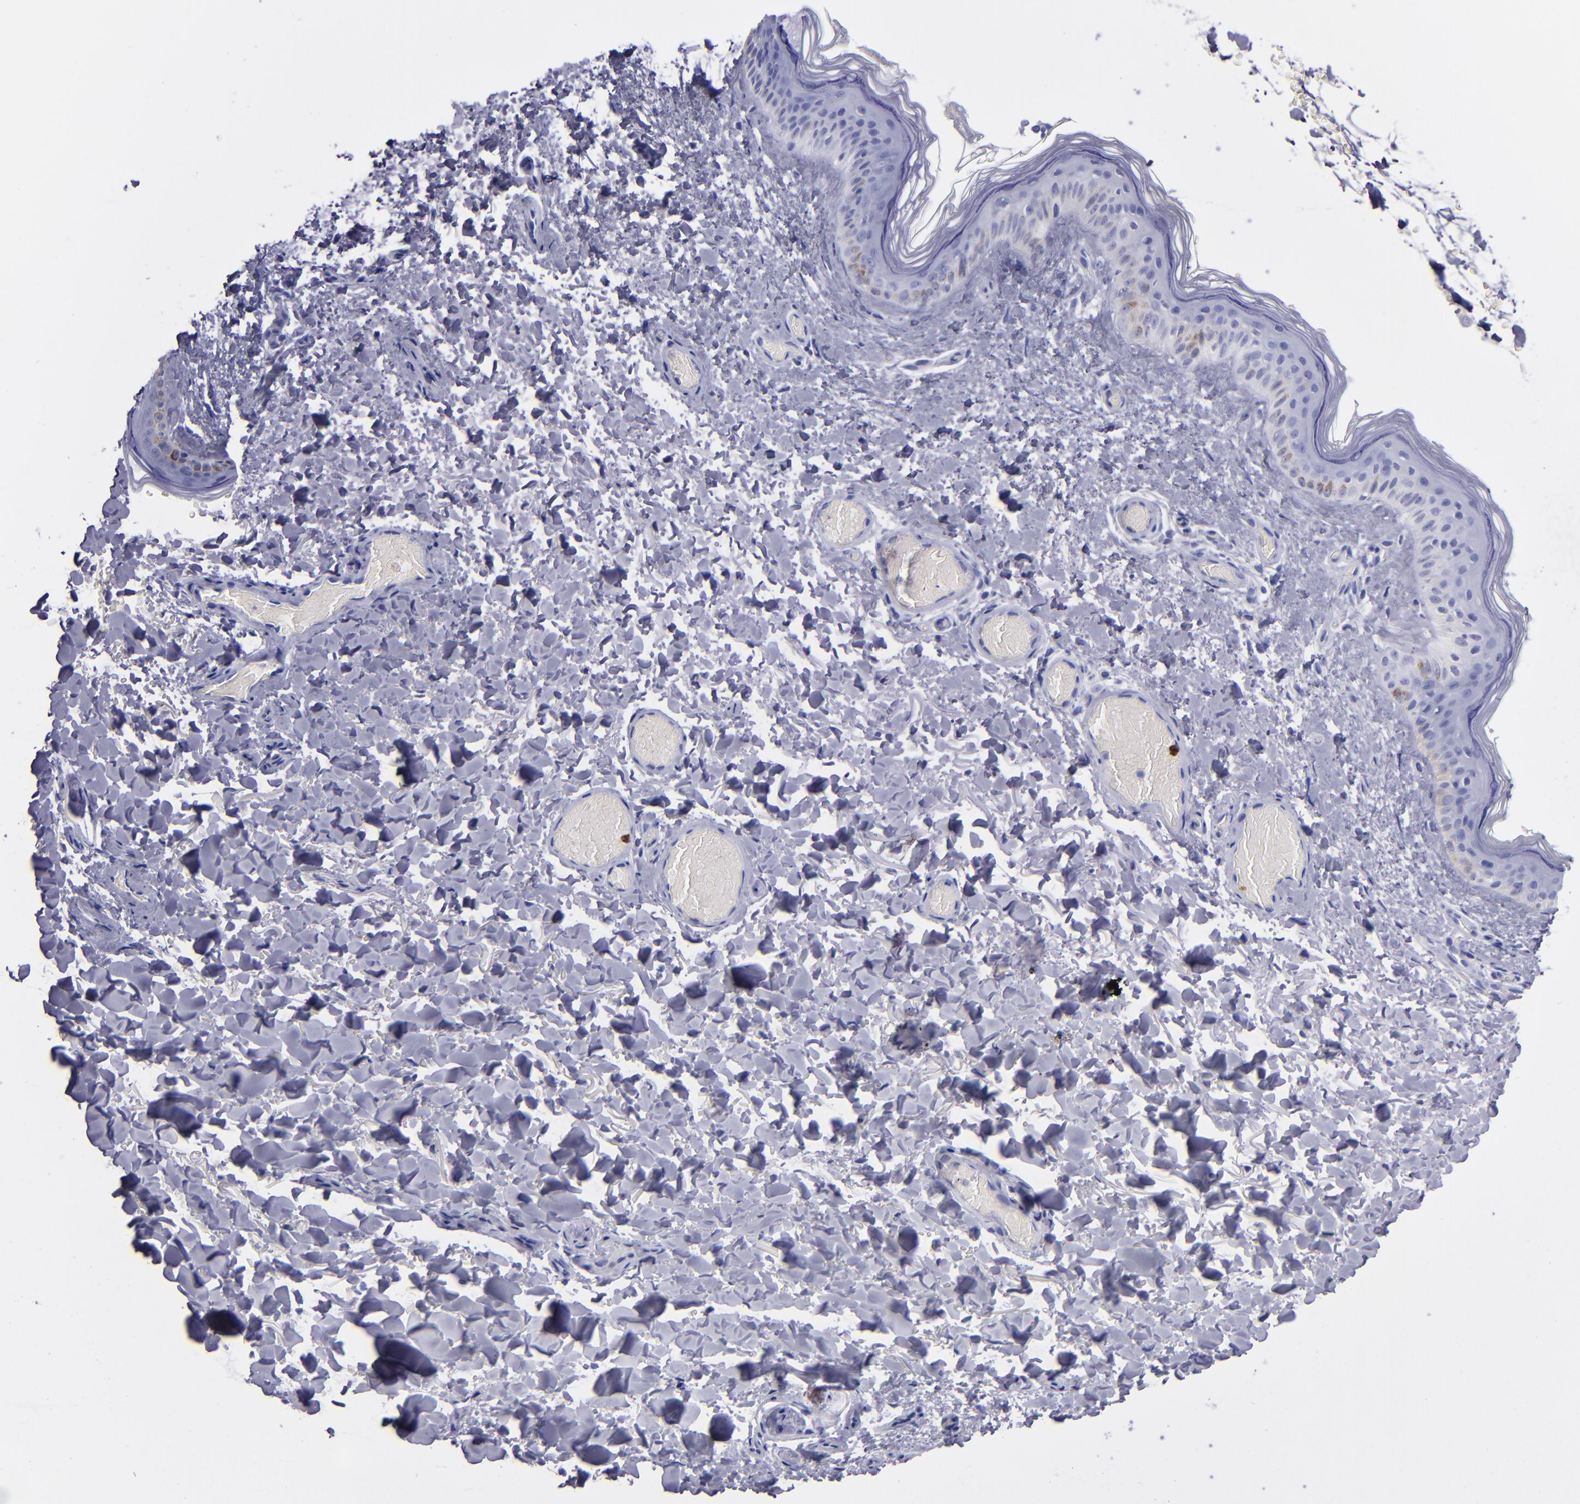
{"staining": {"intensity": "negative", "quantity": "none", "location": "none"}, "tissue": "skin", "cell_type": "Fibroblasts", "image_type": "normal", "snomed": [{"axis": "morphology", "description": "Normal tissue, NOS"}, {"axis": "topography", "description": "Skin"}], "caption": "This is a micrograph of immunohistochemistry (IHC) staining of normal skin, which shows no positivity in fibroblasts.", "gene": "CR1", "patient": {"sex": "male", "age": 63}}